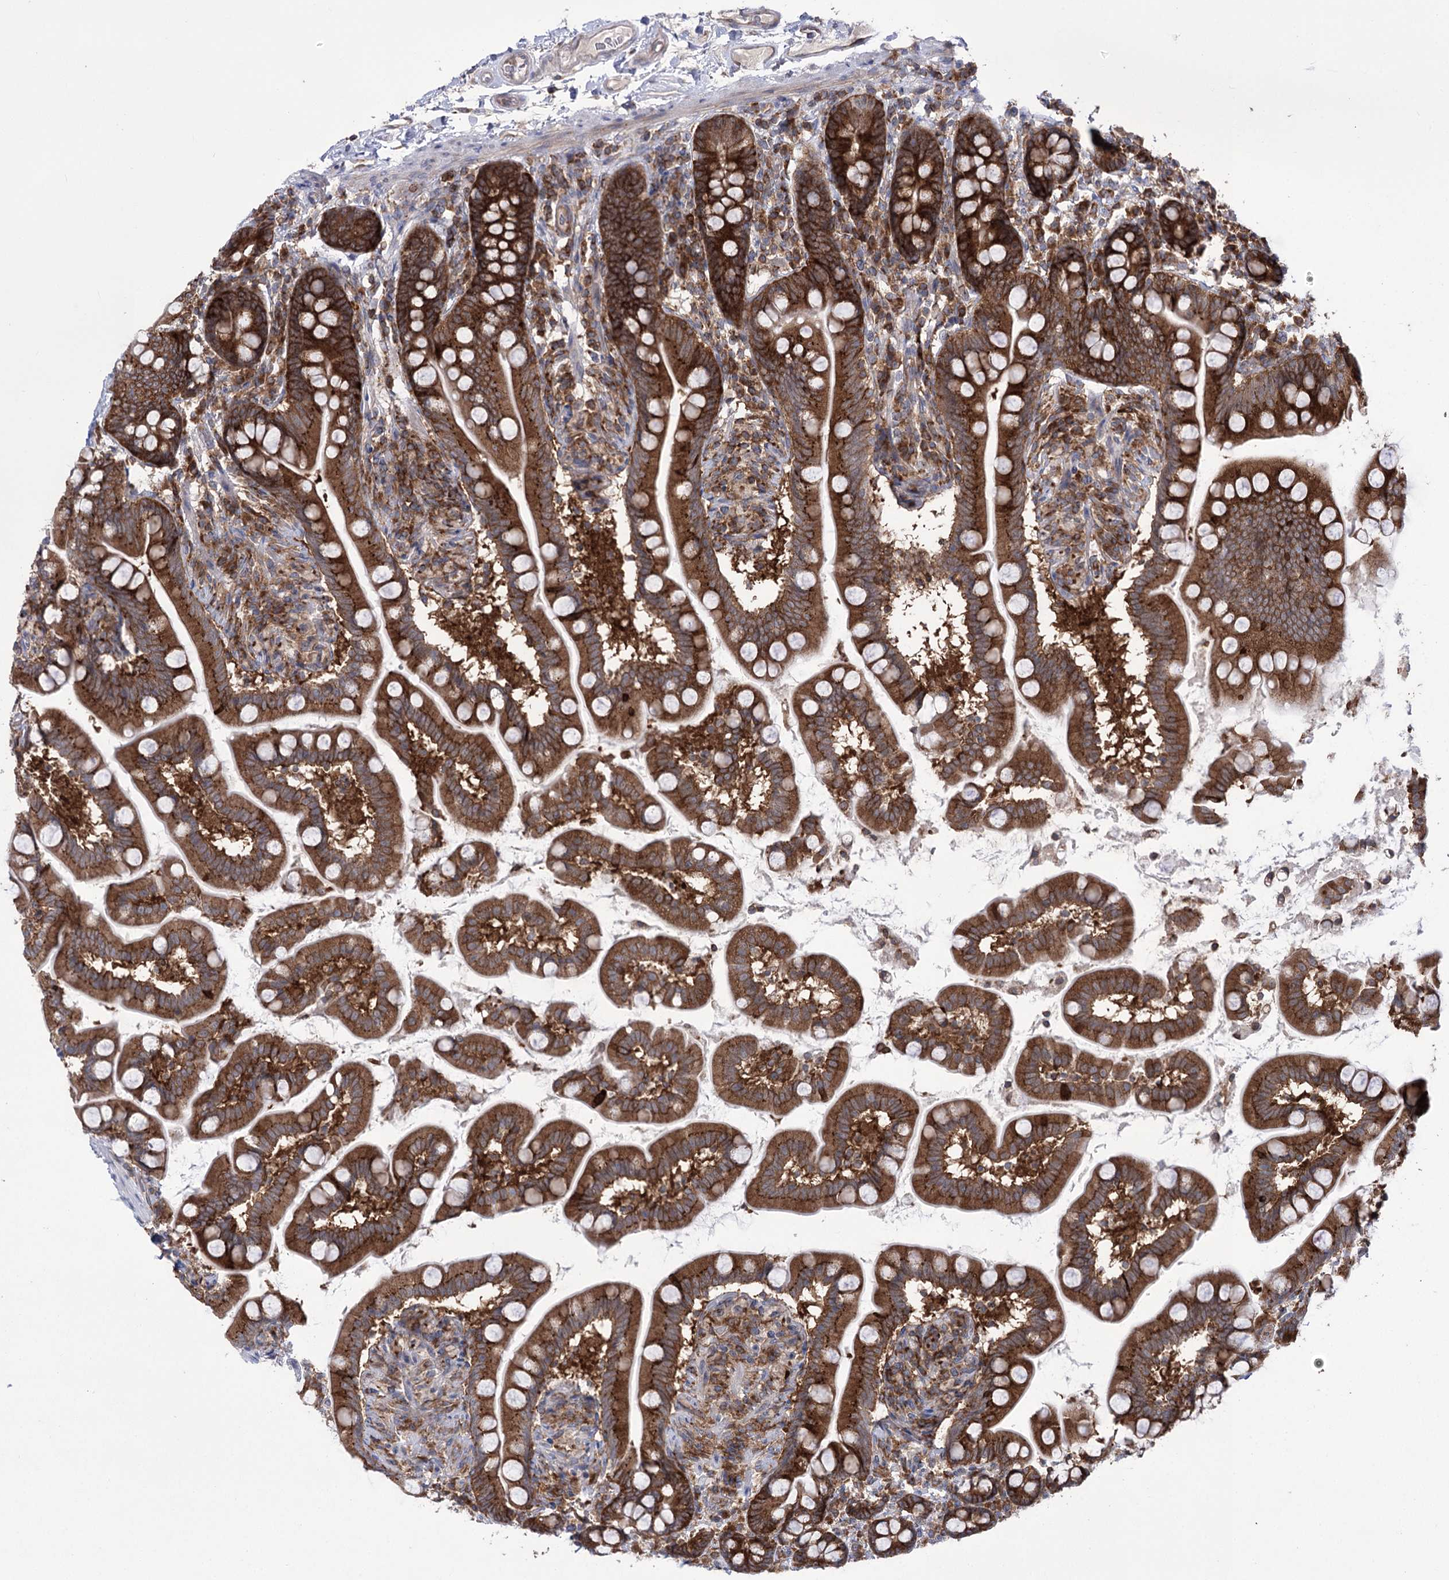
{"staining": {"intensity": "strong", "quantity": ">75%", "location": "cytoplasmic/membranous"}, "tissue": "small intestine", "cell_type": "Glandular cells", "image_type": "normal", "snomed": [{"axis": "morphology", "description": "Normal tissue, NOS"}, {"axis": "topography", "description": "Small intestine"}], "caption": "About >75% of glandular cells in benign small intestine display strong cytoplasmic/membranous protein expression as visualized by brown immunohistochemical staining.", "gene": "ZNF622", "patient": {"sex": "female", "age": 64}}